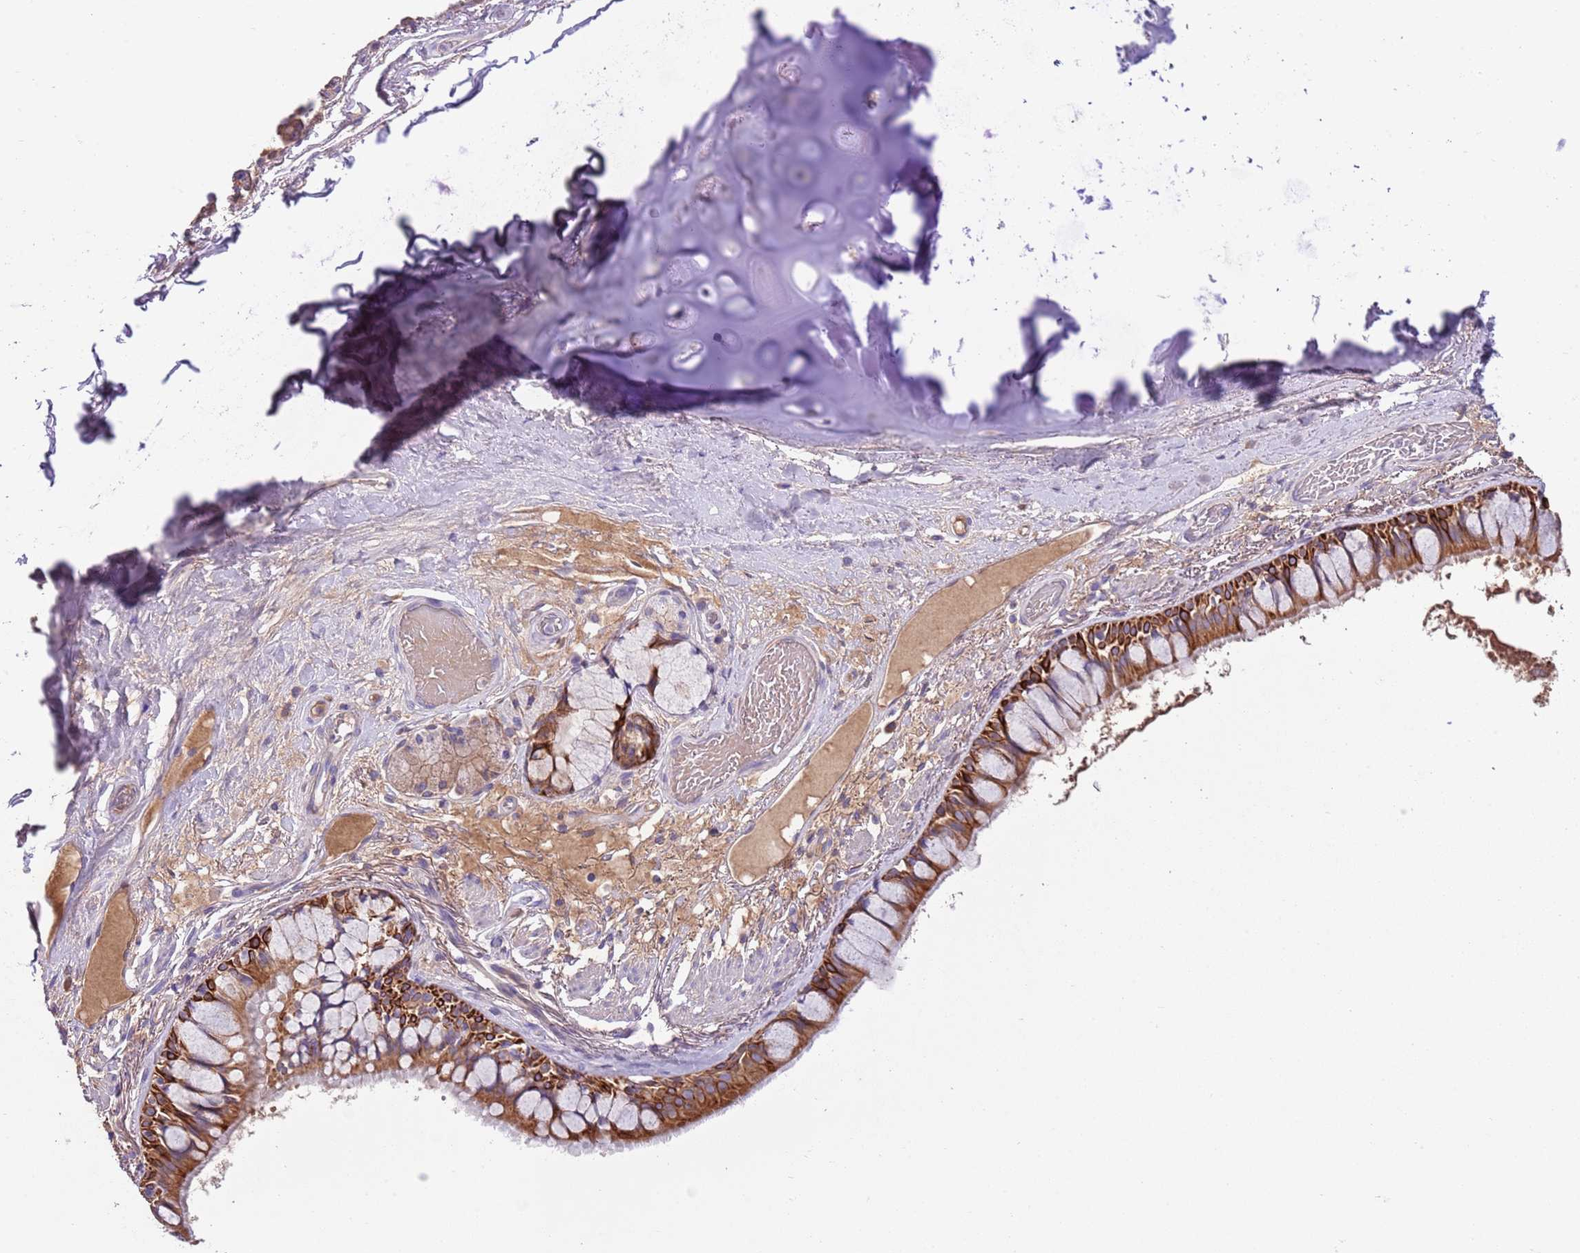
{"staining": {"intensity": "strong", "quantity": ">75%", "location": "cytoplasmic/membranous"}, "tissue": "bronchus", "cell_type": "Respiratory epithelial cells", "image_type": "normal", "snomed": [{"axis": "morphology", "description": "Normal tissue, NOS"}, {"axis": "topography", "description": "Bronchus"}], "caption": "A brown stain highlights strong cytoplasmic/membranous positivity of a protein in respiratory epithelial cells of normal bronchus. (DAB (3,3'-diaminobenzidine) = brown stain, brightfield microscopy at high magnification).", "gene": "HES3", "patient": {"sex": "male", "age": 70}}